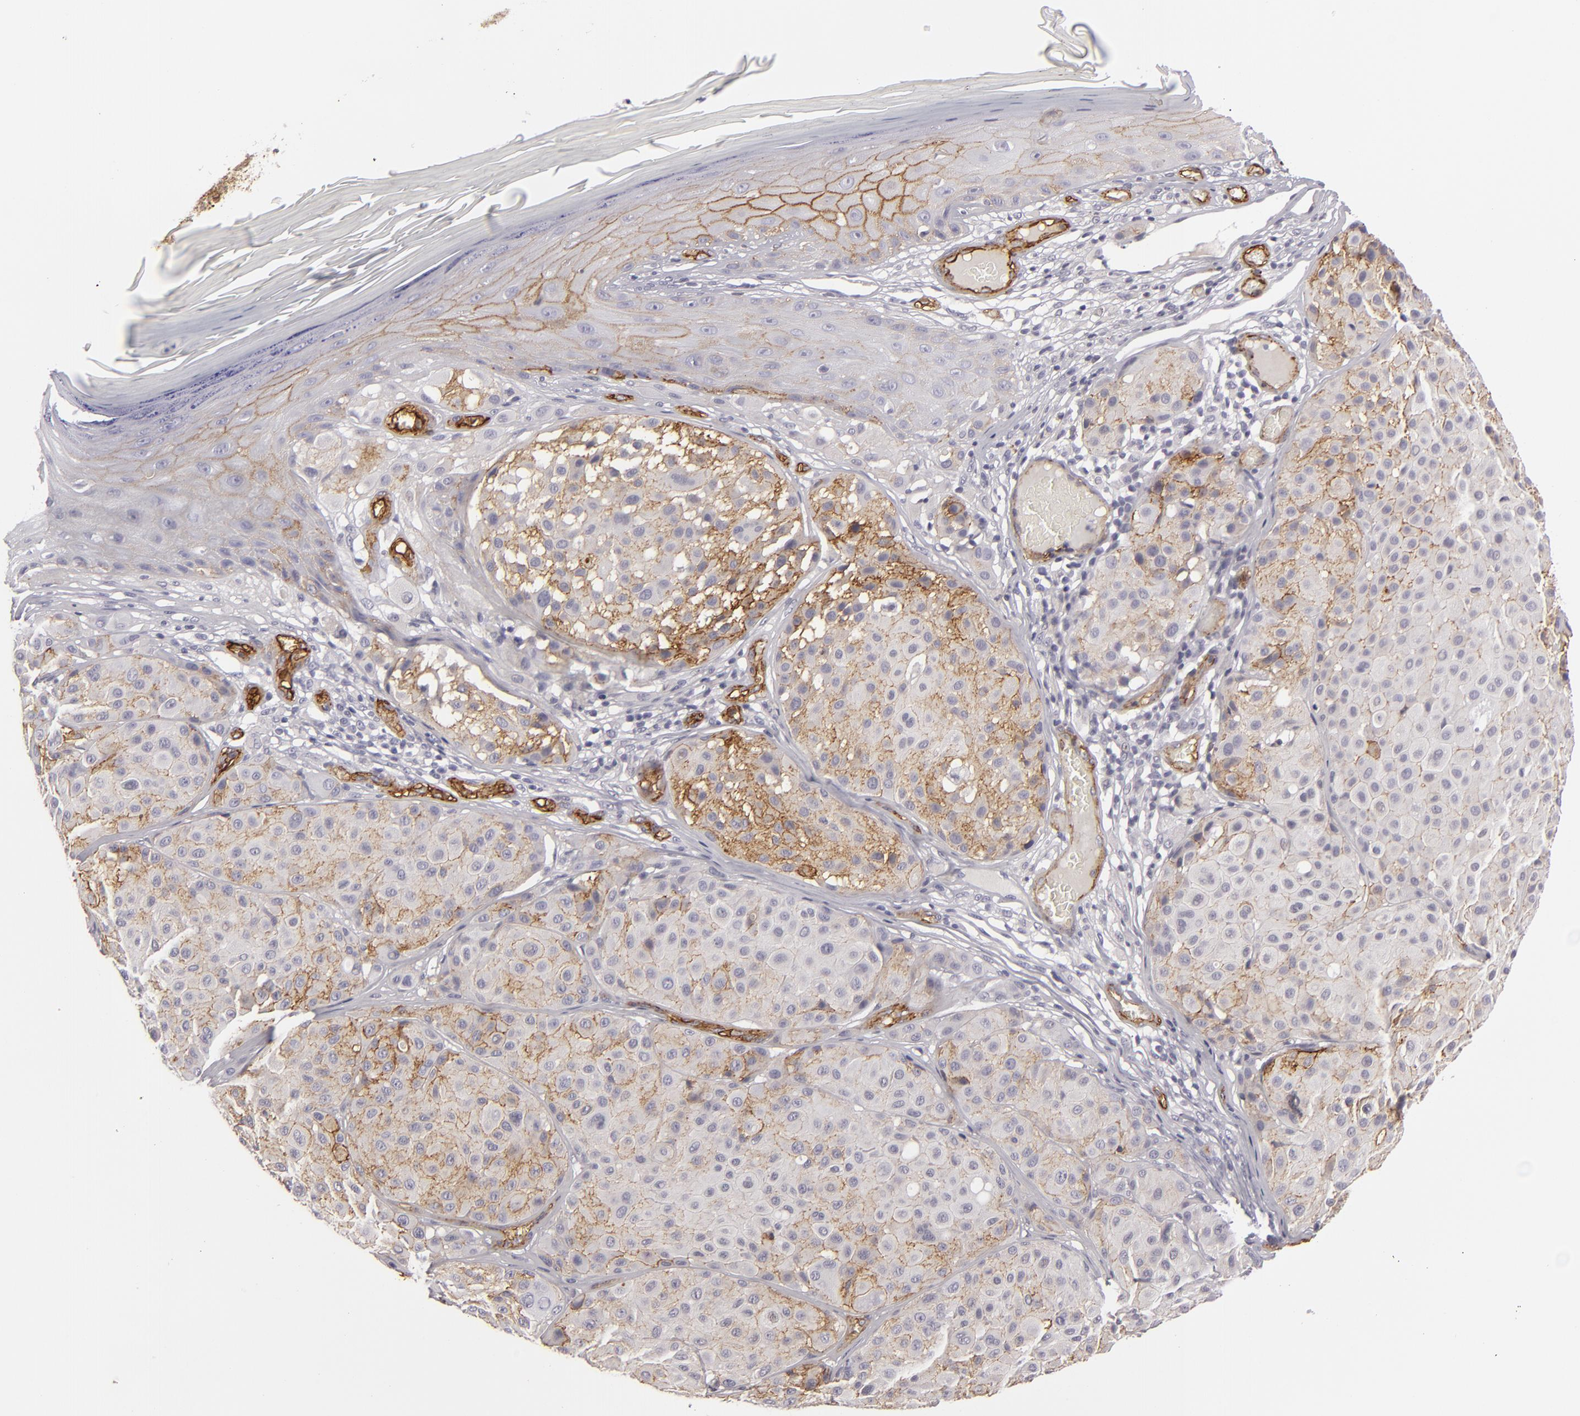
{"staining": {"intensity": "weak", "quantity": ">75%", "location": "cytoplasmic/membranous"}, "tissue": "melanoma", "cell_type": "Tumor cells", "image_type": "cancer", "snomed": [{"axis": "morphology", "description": "Malignant melanoma, NOS"}, {"axis": "topography", "description": "Skin"}], "caption": "Immunohistochemistry (DAB (3,3'-diaminobenzidine)) staining of human melanoma displays weak cytoplasmic/membranous protein positivity in about >75% of tumor cells.", "gene": "MCAM", "patient": {"sex": "male", "age": 36}}